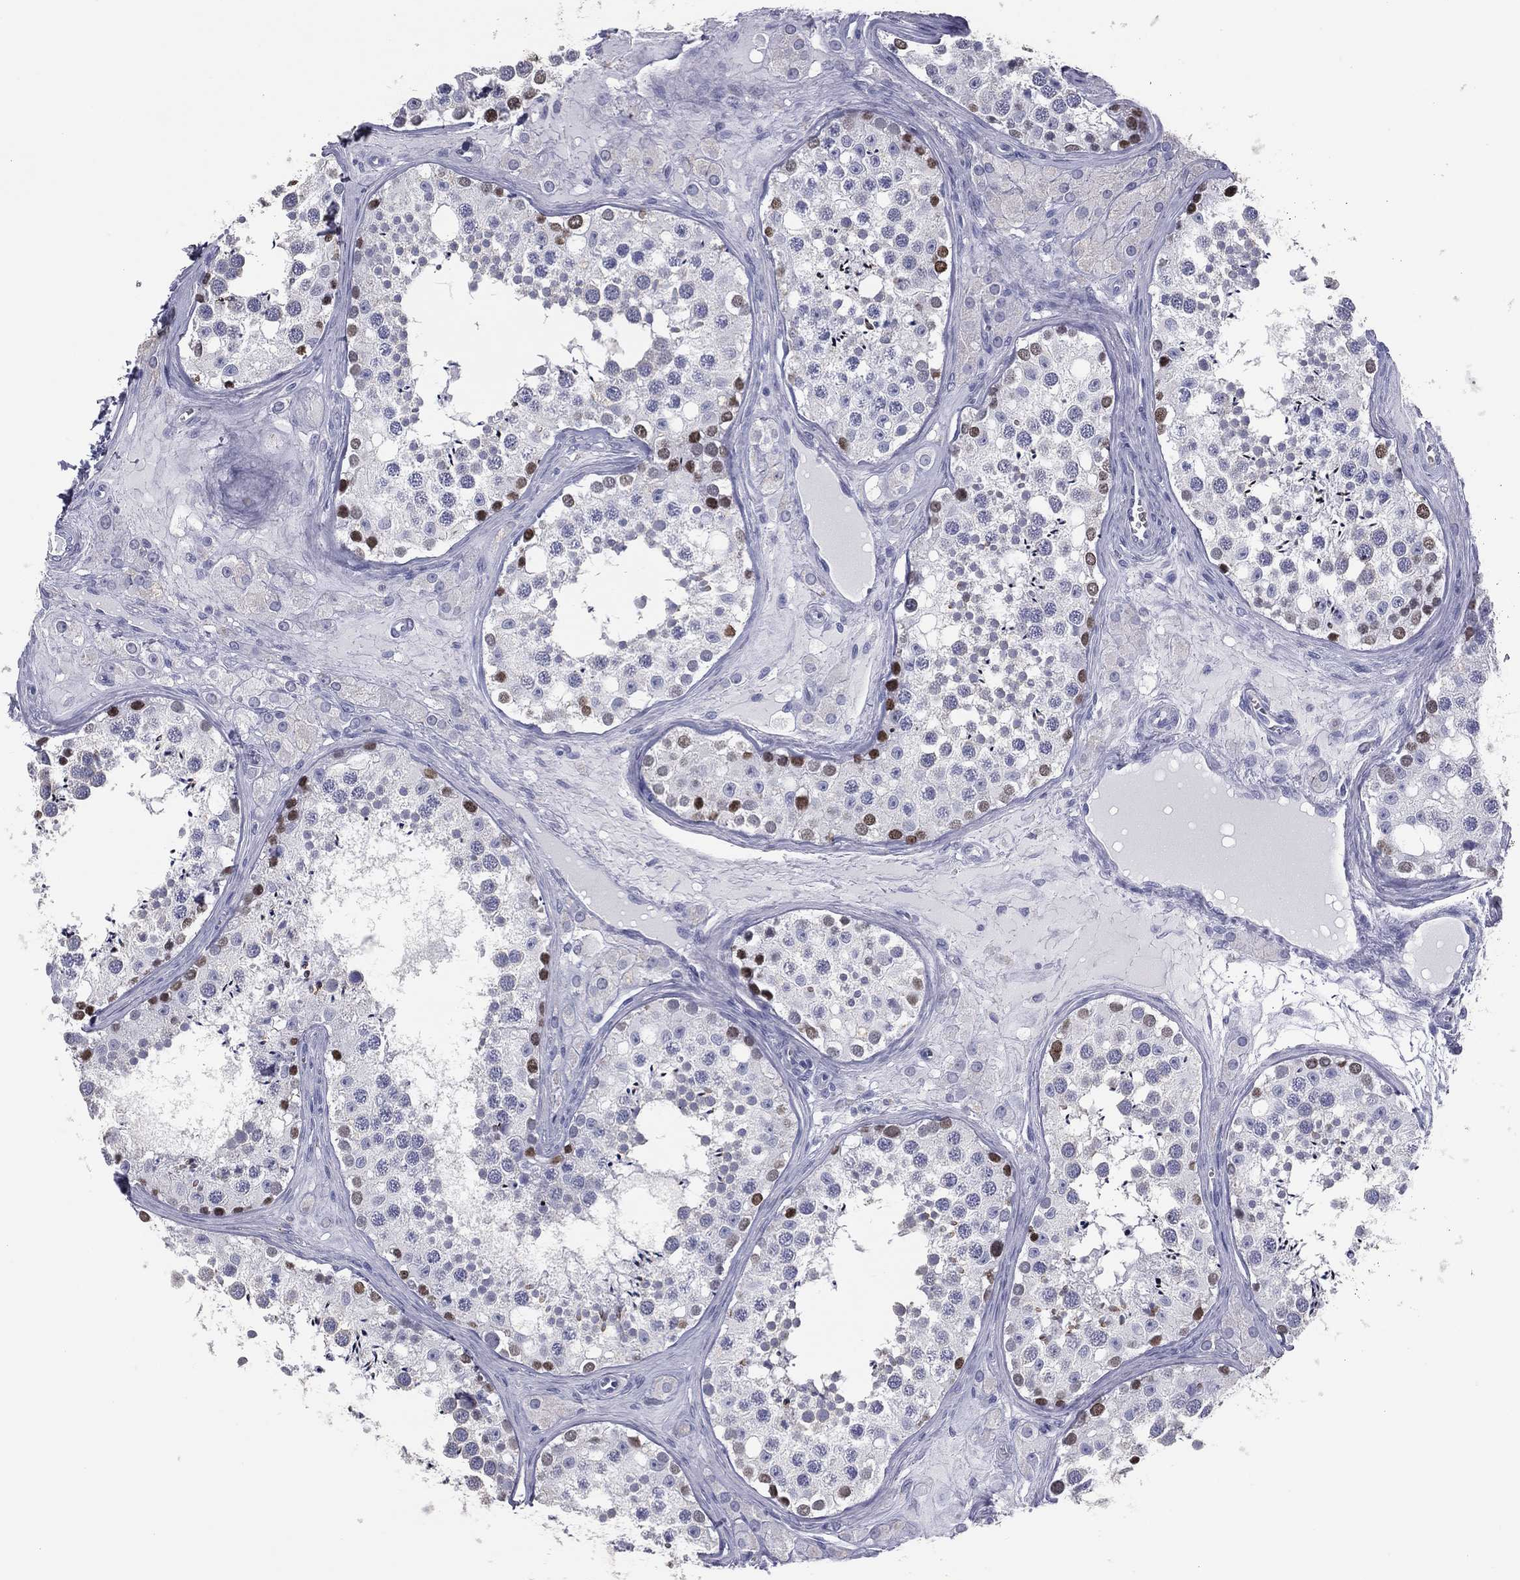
{"staining": {"intensity": "strong", "quantity": "<25%", "location": "nuclear"}, "tissue": "testis", "cell_type": "Cells in seminiferous ducts", "image_type": "normal", "snomed": [{"axis": "morphology", "description": "Normal tissue, NOS"}, {"axis": "topography", "description": "Testis"}], "caption": "IHC micrograph of unremarkable testis stained for a protein (brown), which demonstrates medium levels of strong nuclear staining in approximately <25% of cells in seminiferous ducts.", "gene": "ESX1", "patient": {"sex": "male", "age": 31}}